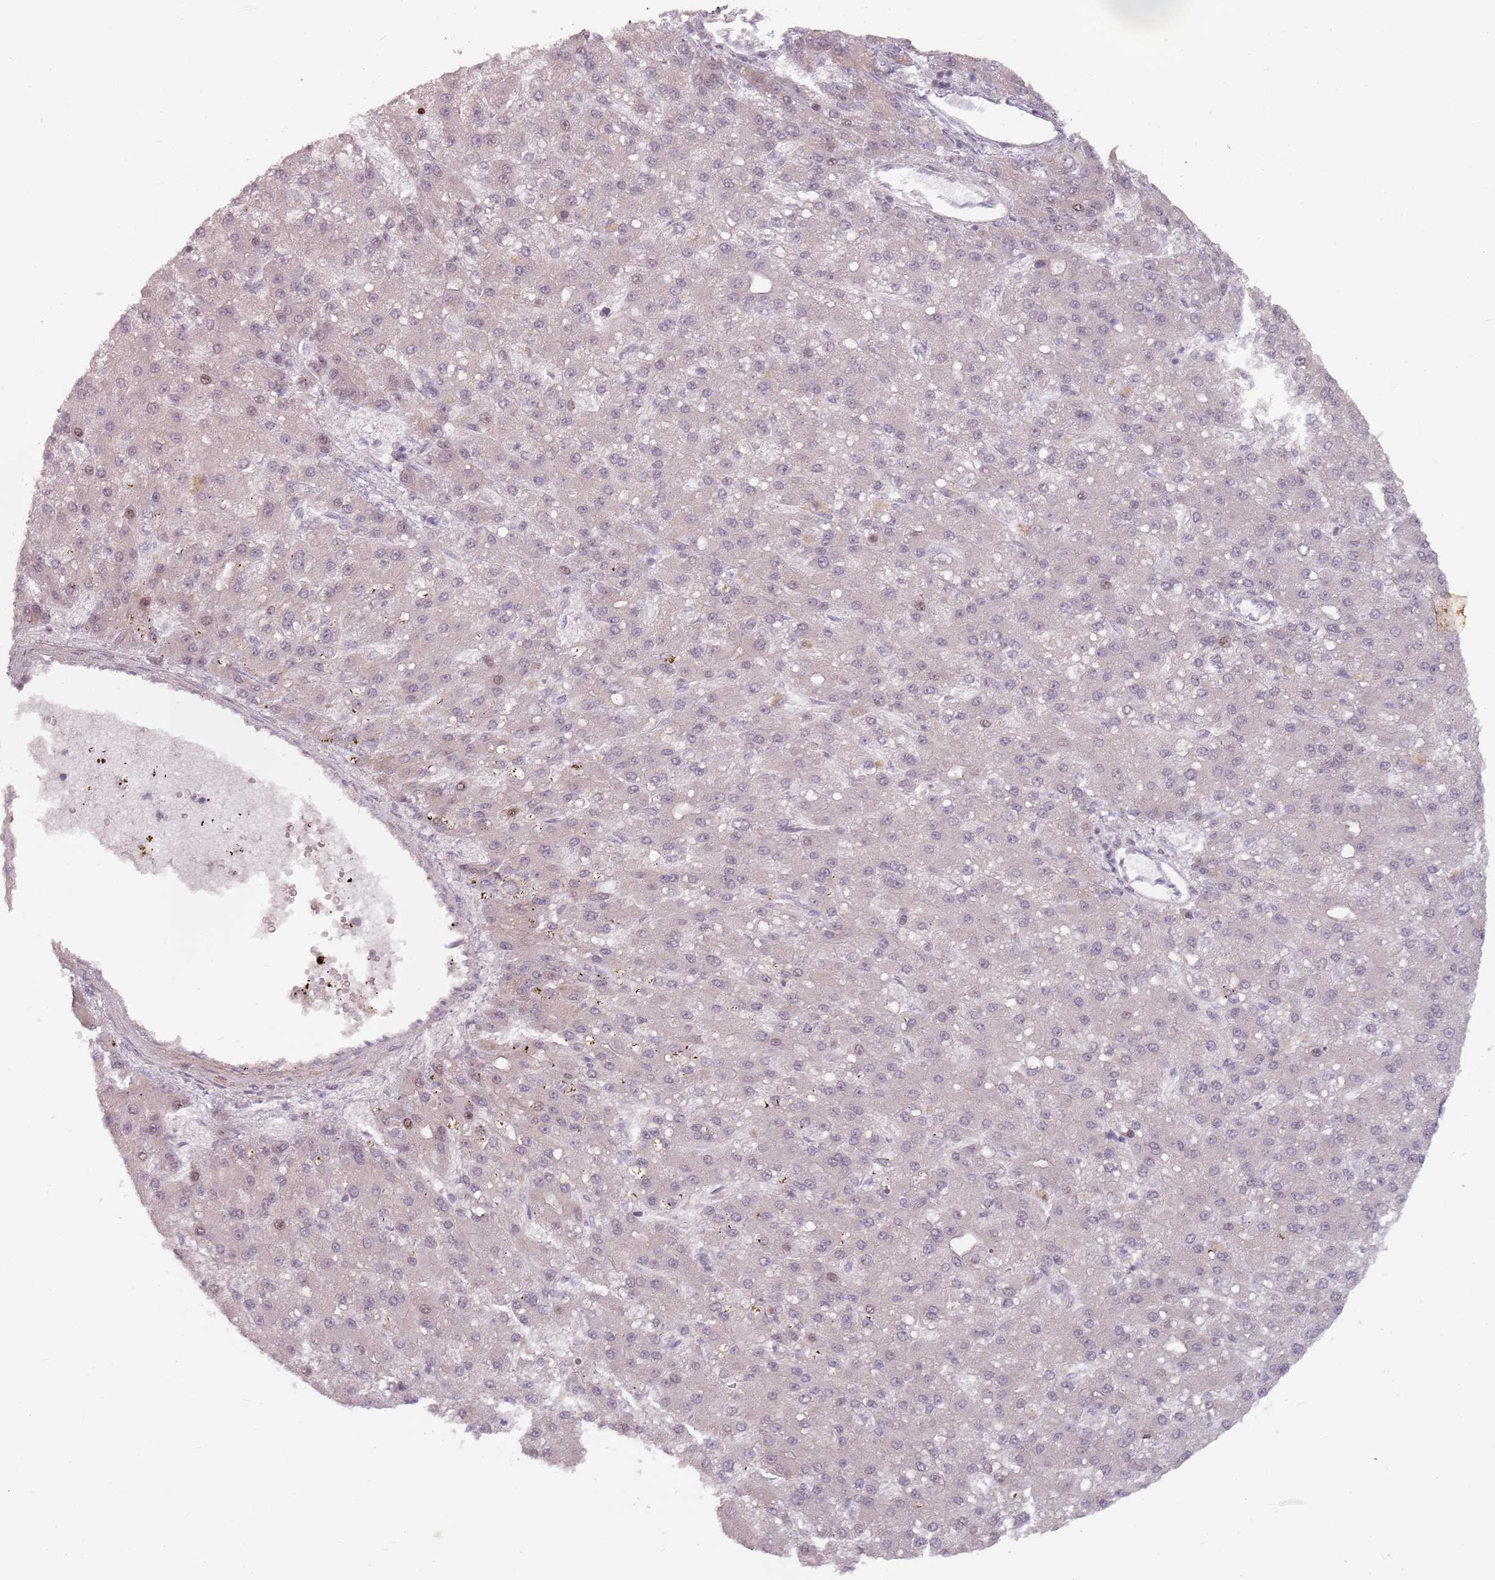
{"staining": {"intensity": "negative", "quantity": "none", "location": "none"}, "tissue": "liver cancer", "cell_type": "Tumor cells", "image_type": "cancer", "snomed": [{"axis": "morphology", "description": "Carcinoma, Hepatocellular, NOS"}, {"axis": "topography", "description": "Liver"}], "caption": "IHC histopathology image of liver cancer (hepatocellular carcinoma) stained for a protein (brown), which demonstrates no expression in tumor cells.", "gene": "RPS6KA2", "patient": {"sex": "male", "age": 67}}